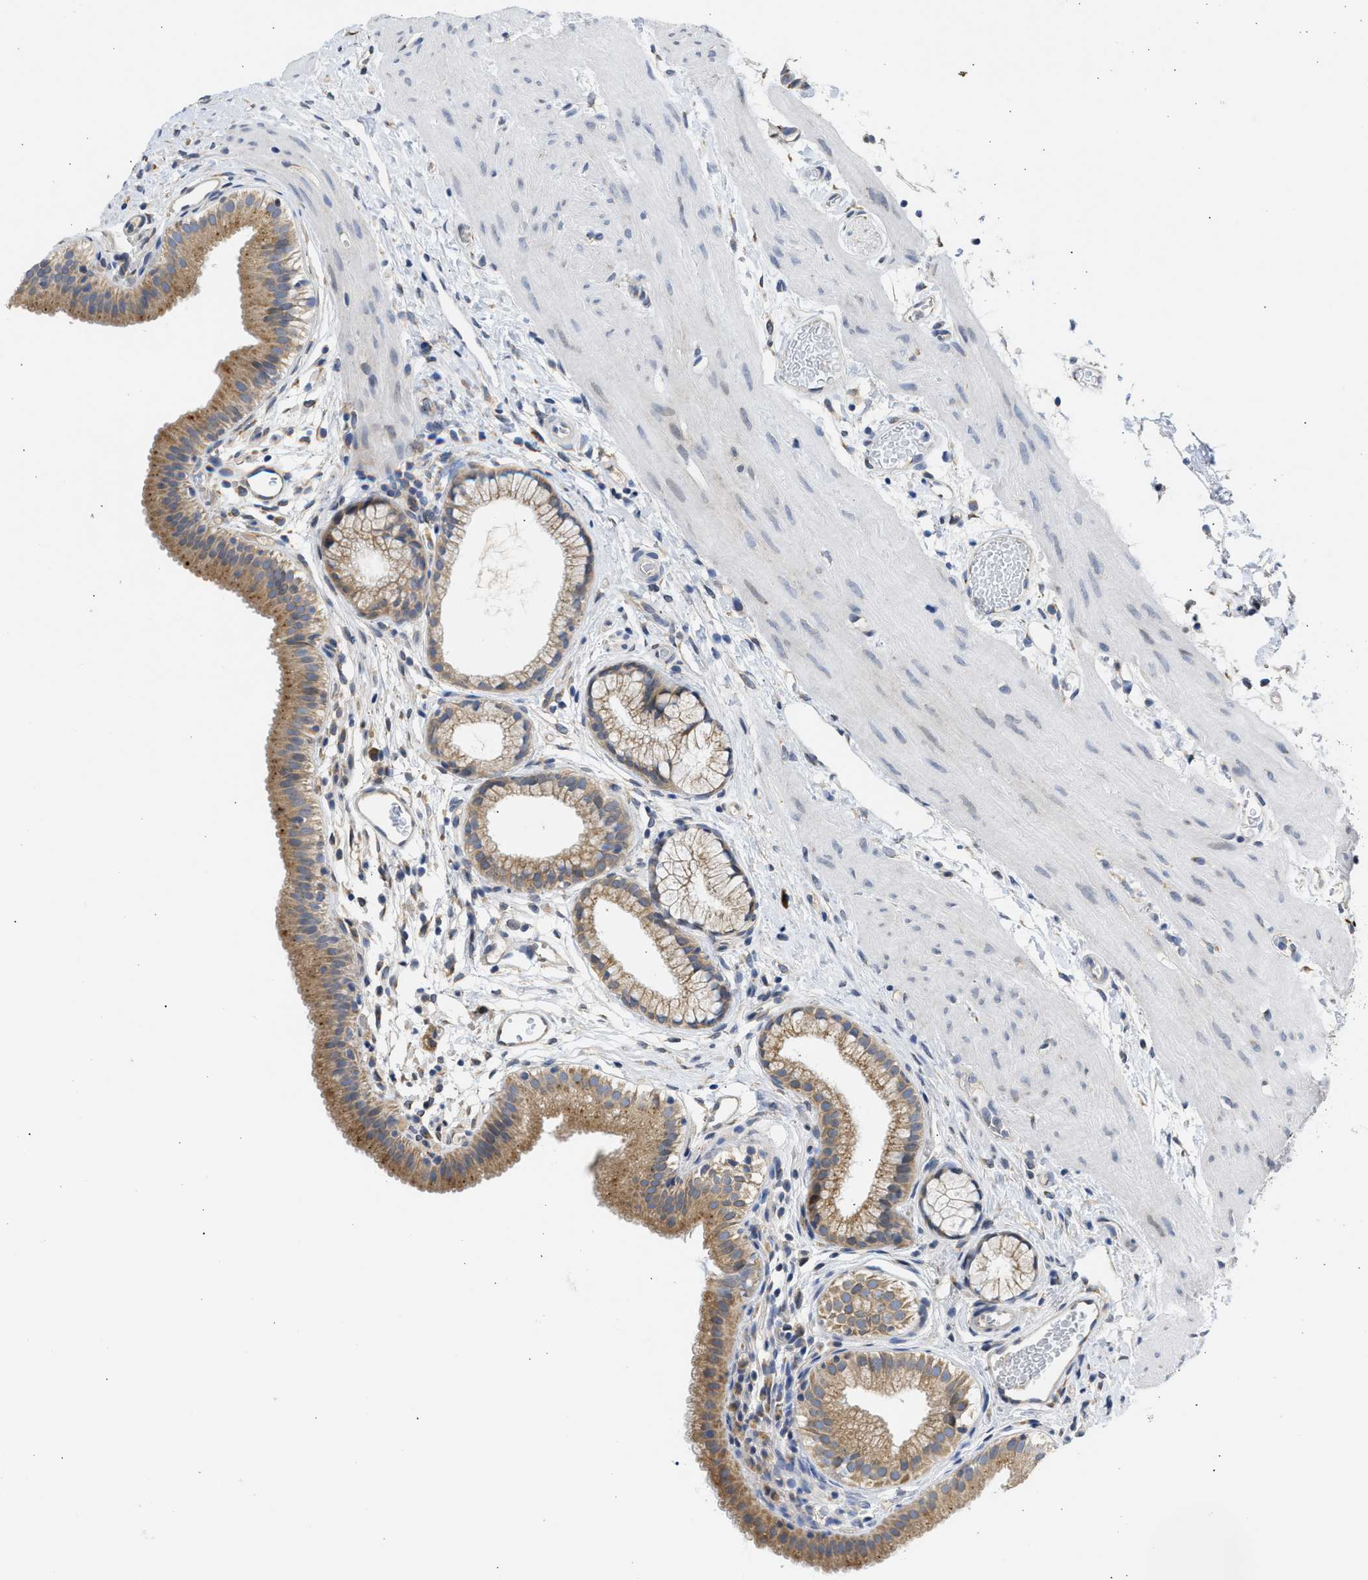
{"staining": {"intensity": "strong", "quantity": ">75%", "location": "cytoplasmic/membranous"}, "tissue": "gallbladder", "cell_type": "Glandular cells", "image_type": "normal", "snomed": [{"axis": "morphology", "description": "Normal tissue, NOS"}, {"axis": "topography", "description": "Gallbladder"}], "caption": "Gallbladder stained with DAB (3,3'-diaminobenzidine) immunohistochemistry reveals high levels of strong cytoplasmic/membranous staining in approximately >75% of glandular cells. The staining was performed using DAB (3,3'-diaminobenzidine), with brown indicating positive protein expression. Nuclei are stained blue with hematoxylin.", "gene": "TMED1", "patient": {"sex": "female", "age": 26}}